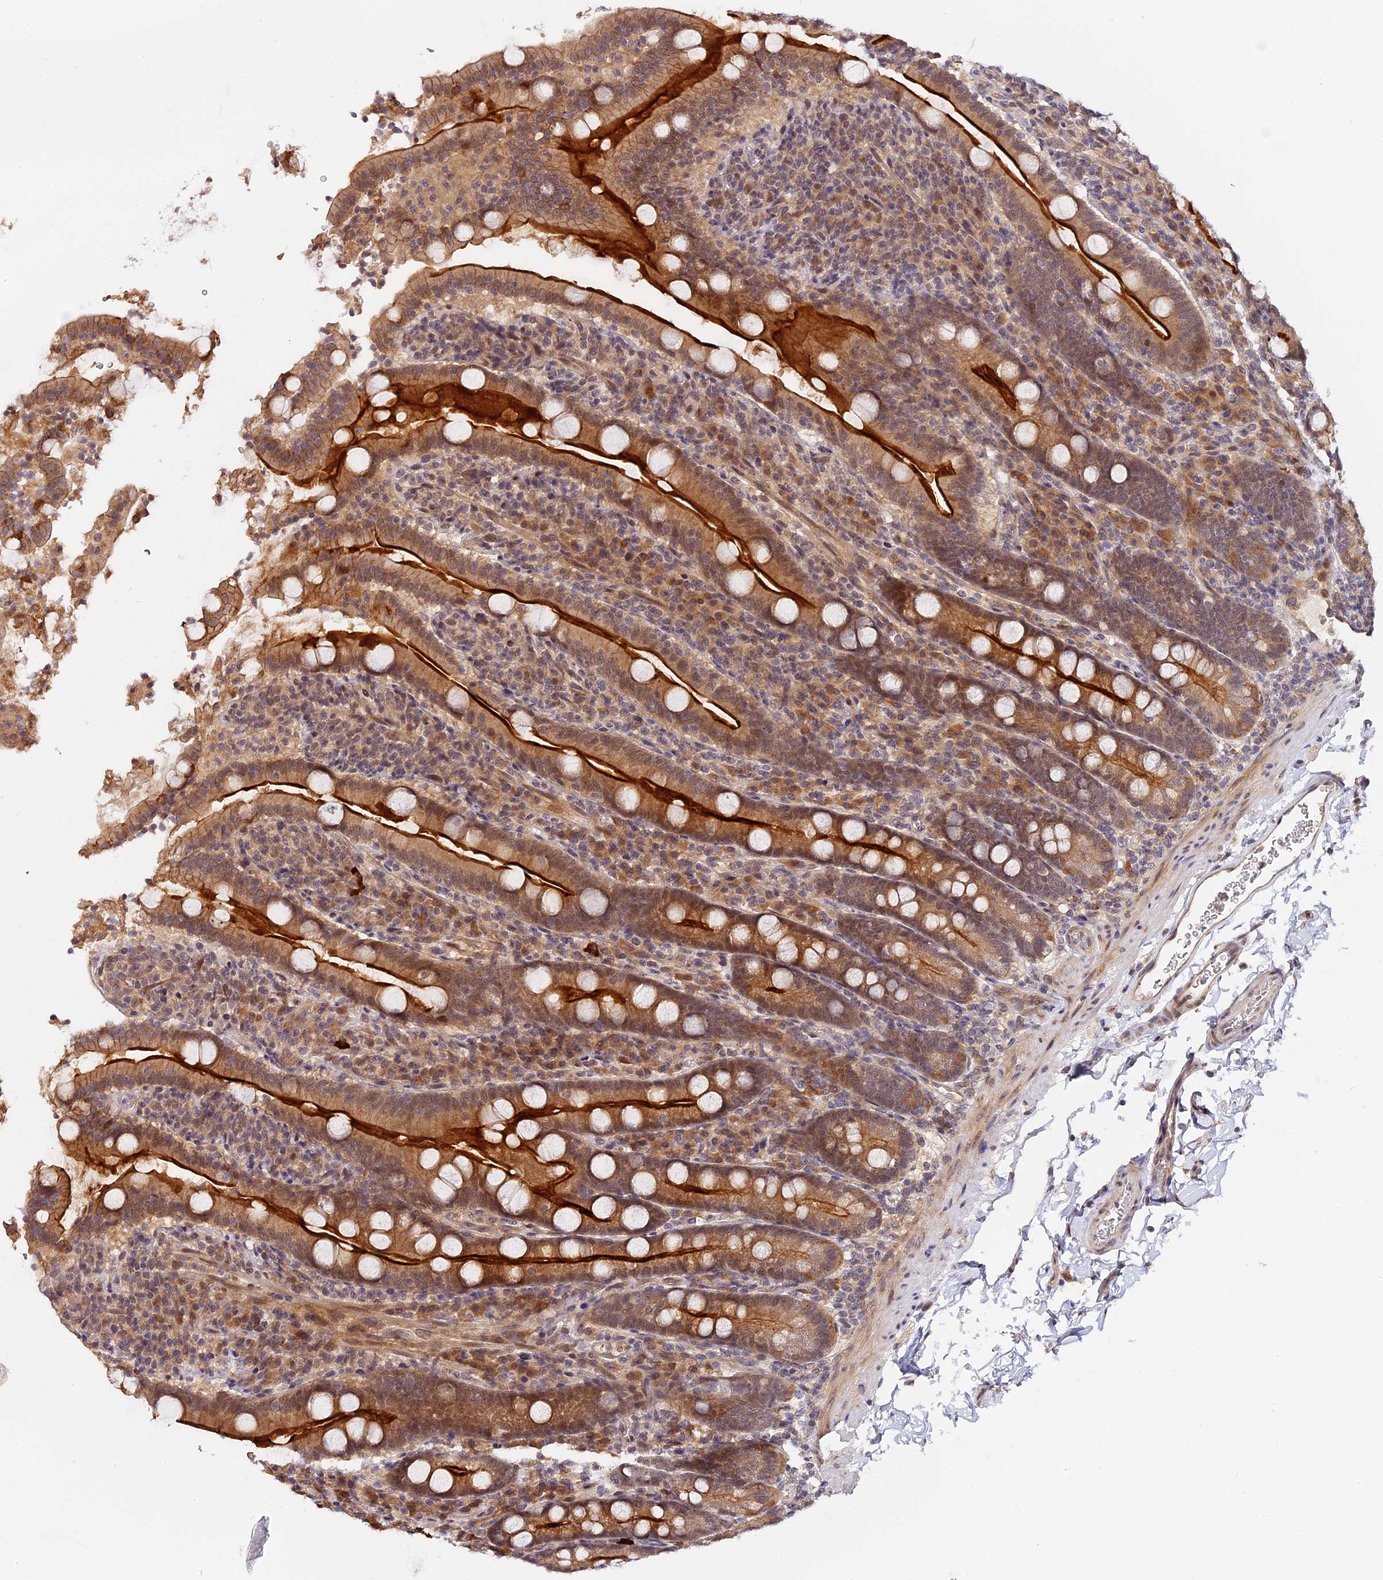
{"staining": {"intensity": "strong", "quantity": ">75%", "location": "cytoplasmic/membranous"}, "tissue": "duodenum", "cell_type": "Glandular cells", "image_type": "normal", "snomed": [{"axis": "morphology", "description": "Normal tissue, NOS"}, {"axis": "topography", "description": "Duodenum"}], "caption": "Immunohistochemistry (DAB) staining of unremarkable human duodenum displays strong cytoplasmic/membranous protein positivity in about >75% of glandular cells.", "gene": "IMPACT", "patient": {"sex": "male", "age": 35}}